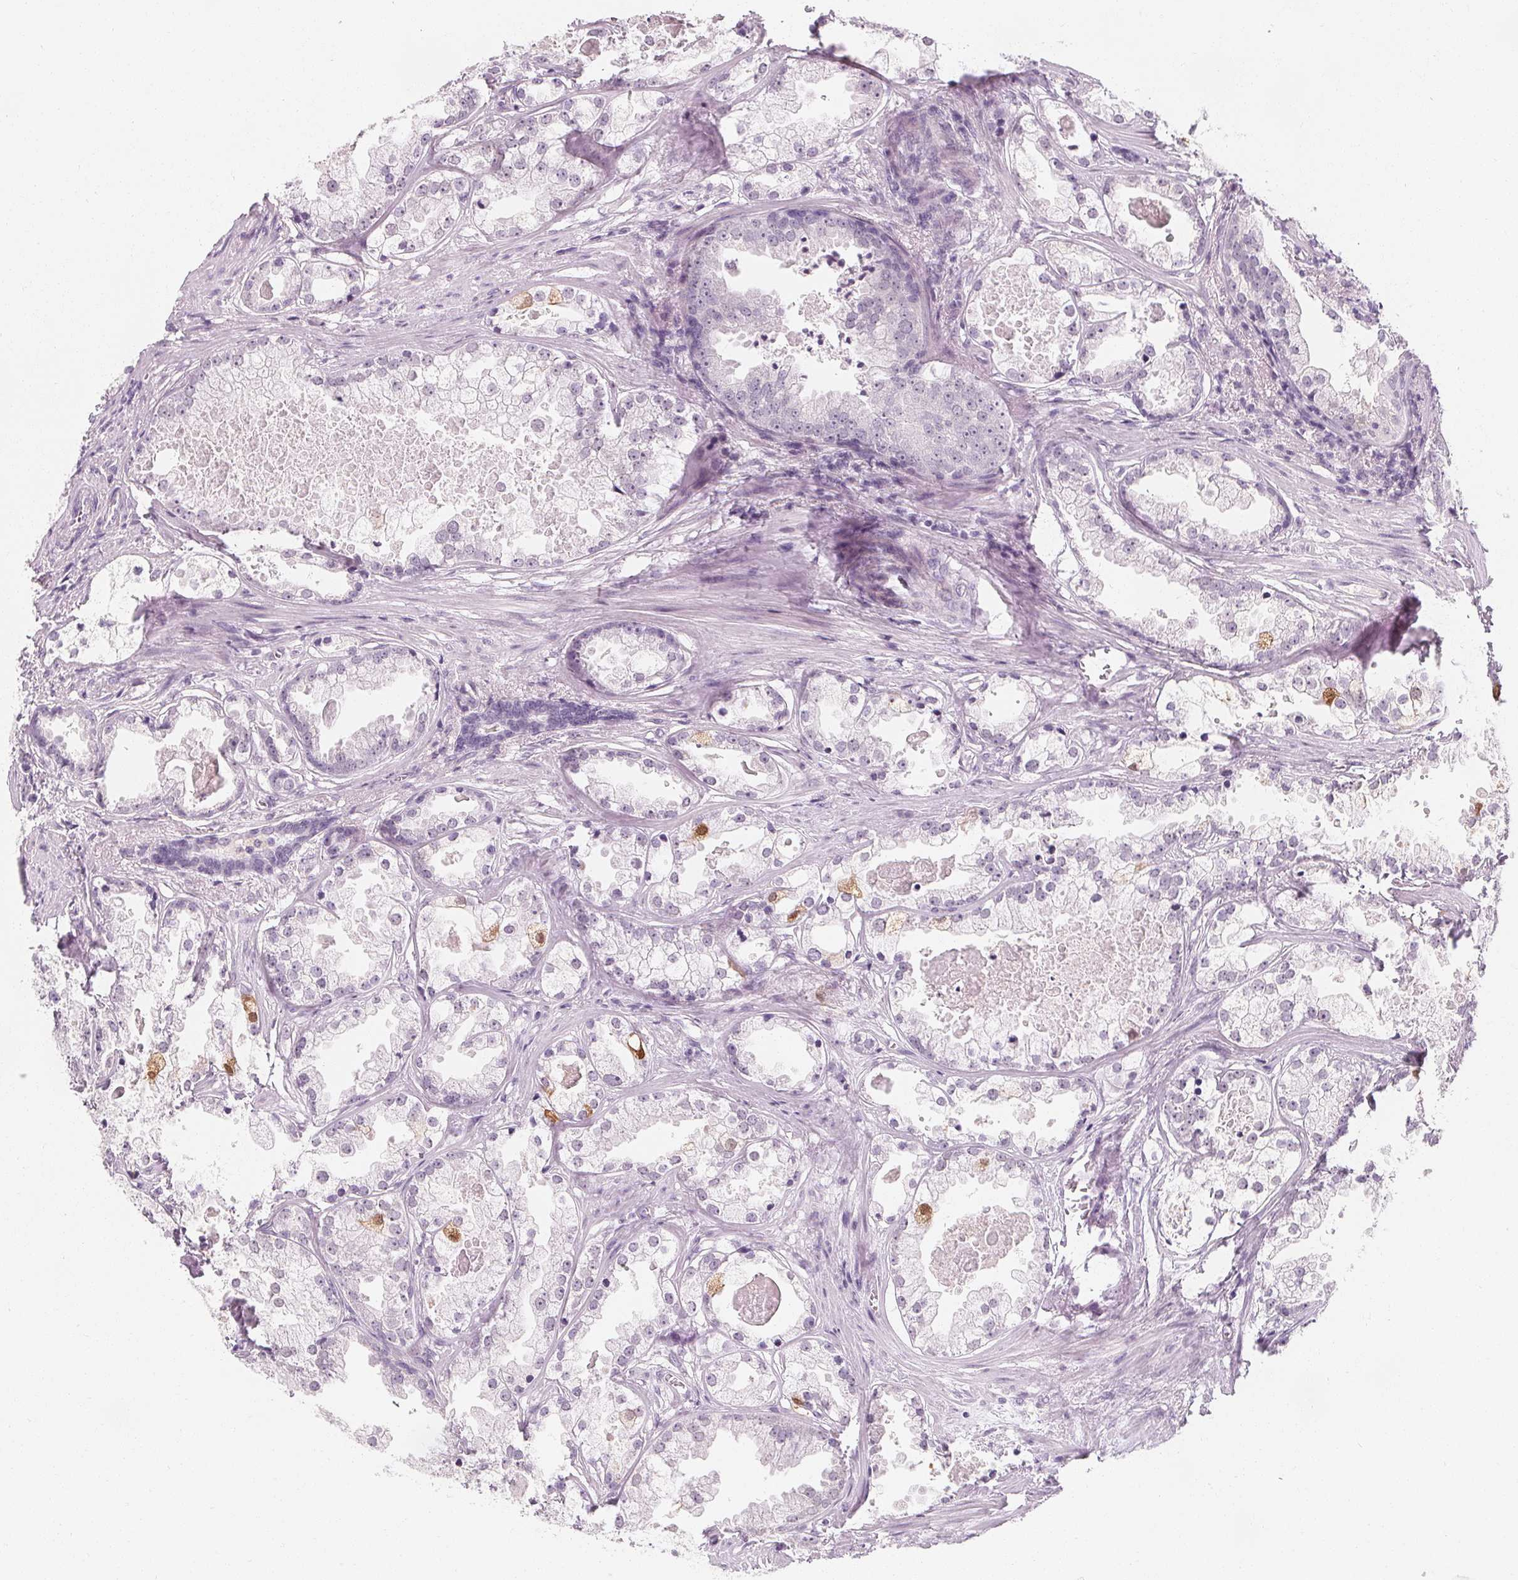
{"staining": {"intensity": "moderate", "quantity": "<25%", "location": "nuclear"}, "tissue": "prostate cancer", "cell_type": "Tumor cells", "image_type": "cancer", "snomed": [{"axis": "morphology", "description": "Adenocarcinoma, Low grade"}, {"axis": "topography", "description": "Prostate"}], "caption": "Moderate nuclear staining for a protein is identified in approximately <25% of tumor cells of prostate cancer (adenocarcinoma (low-grade)) using immunohistochemistry (IHC).", "gene": "DBX2", "patient": {"sex": "male", "age": 65}}